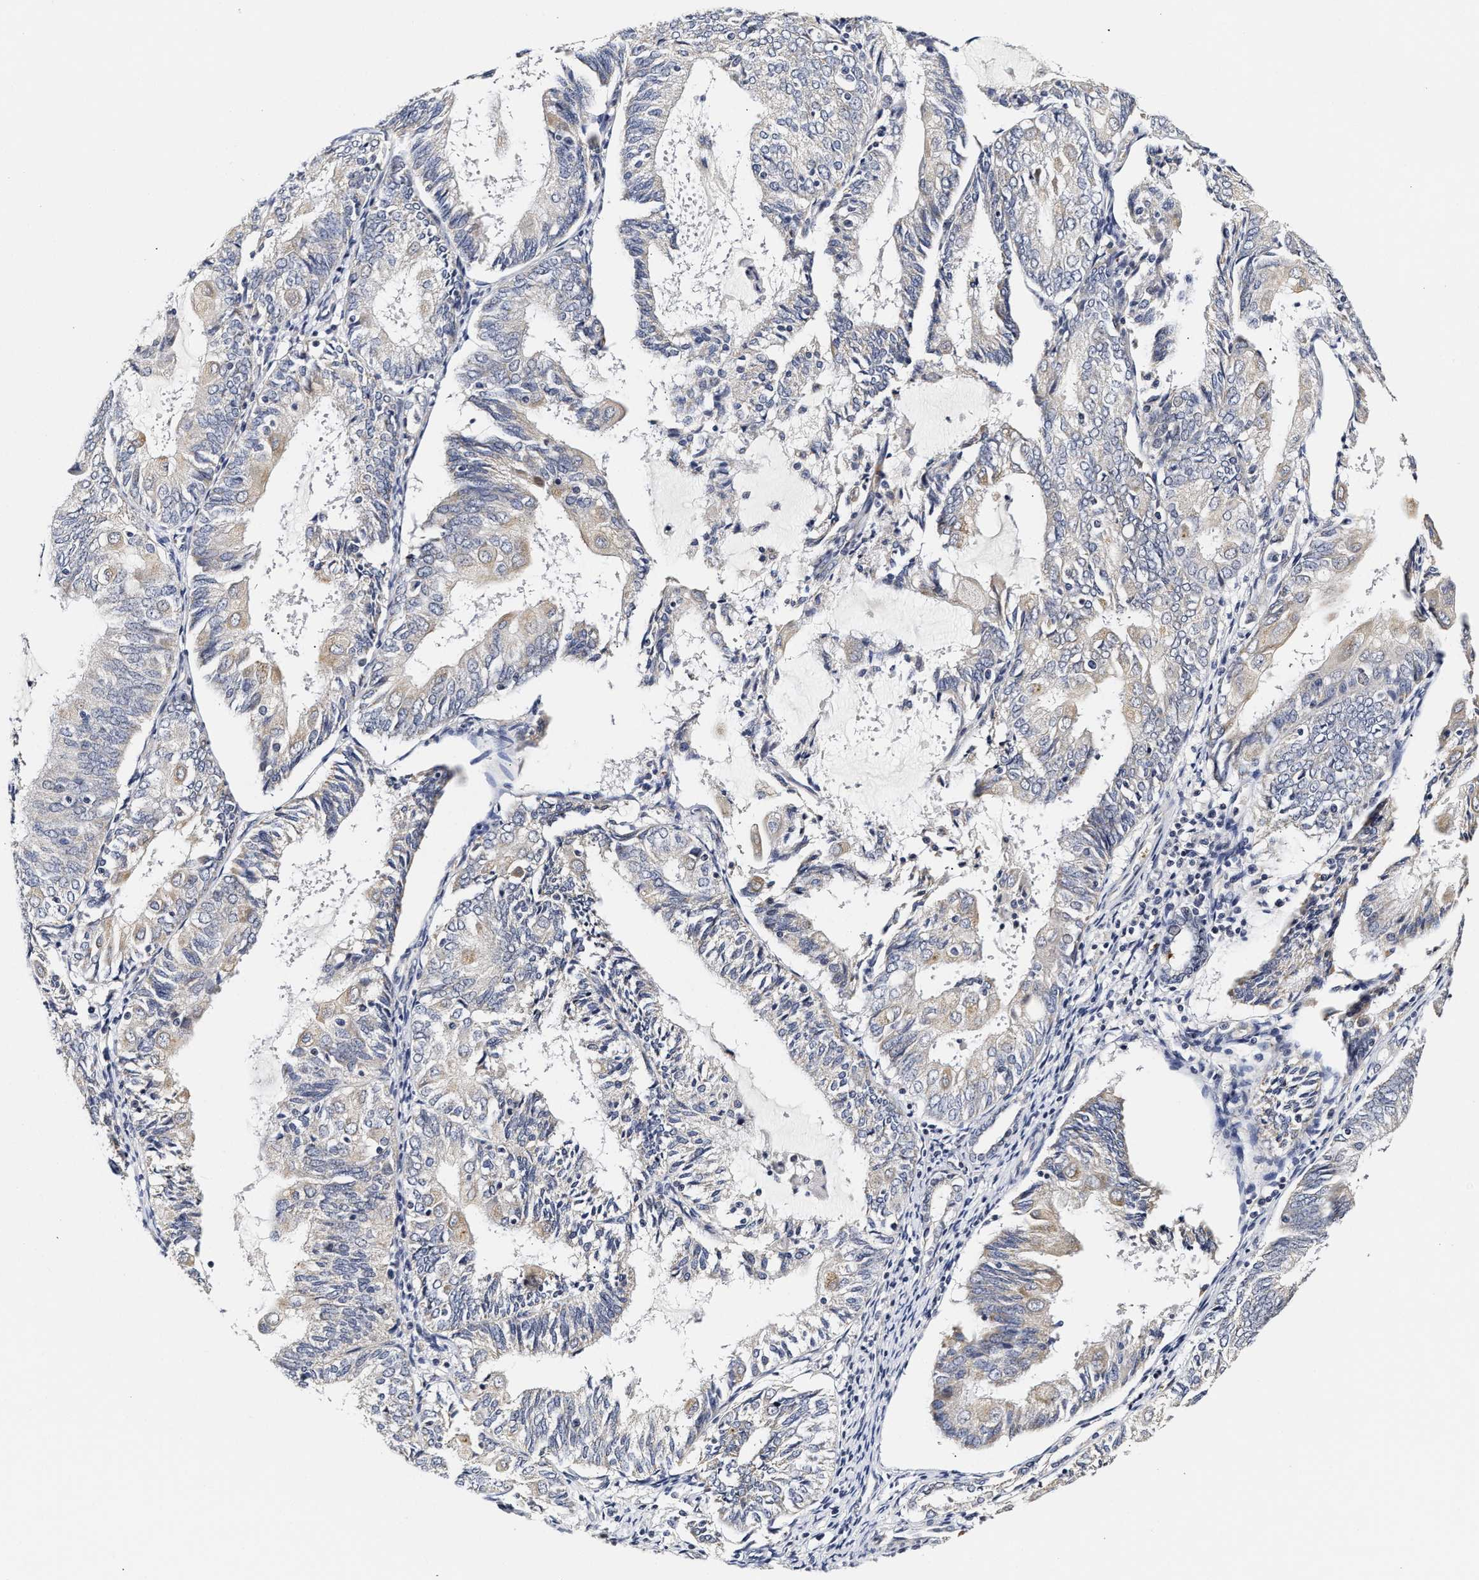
{"staining": {"intensity": "weak", "quantity": "<25%", "location": "cytoplasmic/membranous"}, "tissue": "endometrial cancer", "cell_type": "Tumor cells", "image_type": "cancer", "snomed": [{"axis": "morphology", "description": "Adenocarcinoma, NOS"}, {"axis": "topography", "description": "Endometrium"}], "caption": "Protein analysis of endometrial cancer exhibits no significant positivity in tumor cells. (DAB IHC, high magnification).", "gene": "RINT1", "patient": {"sex": "female", "age": 81}}